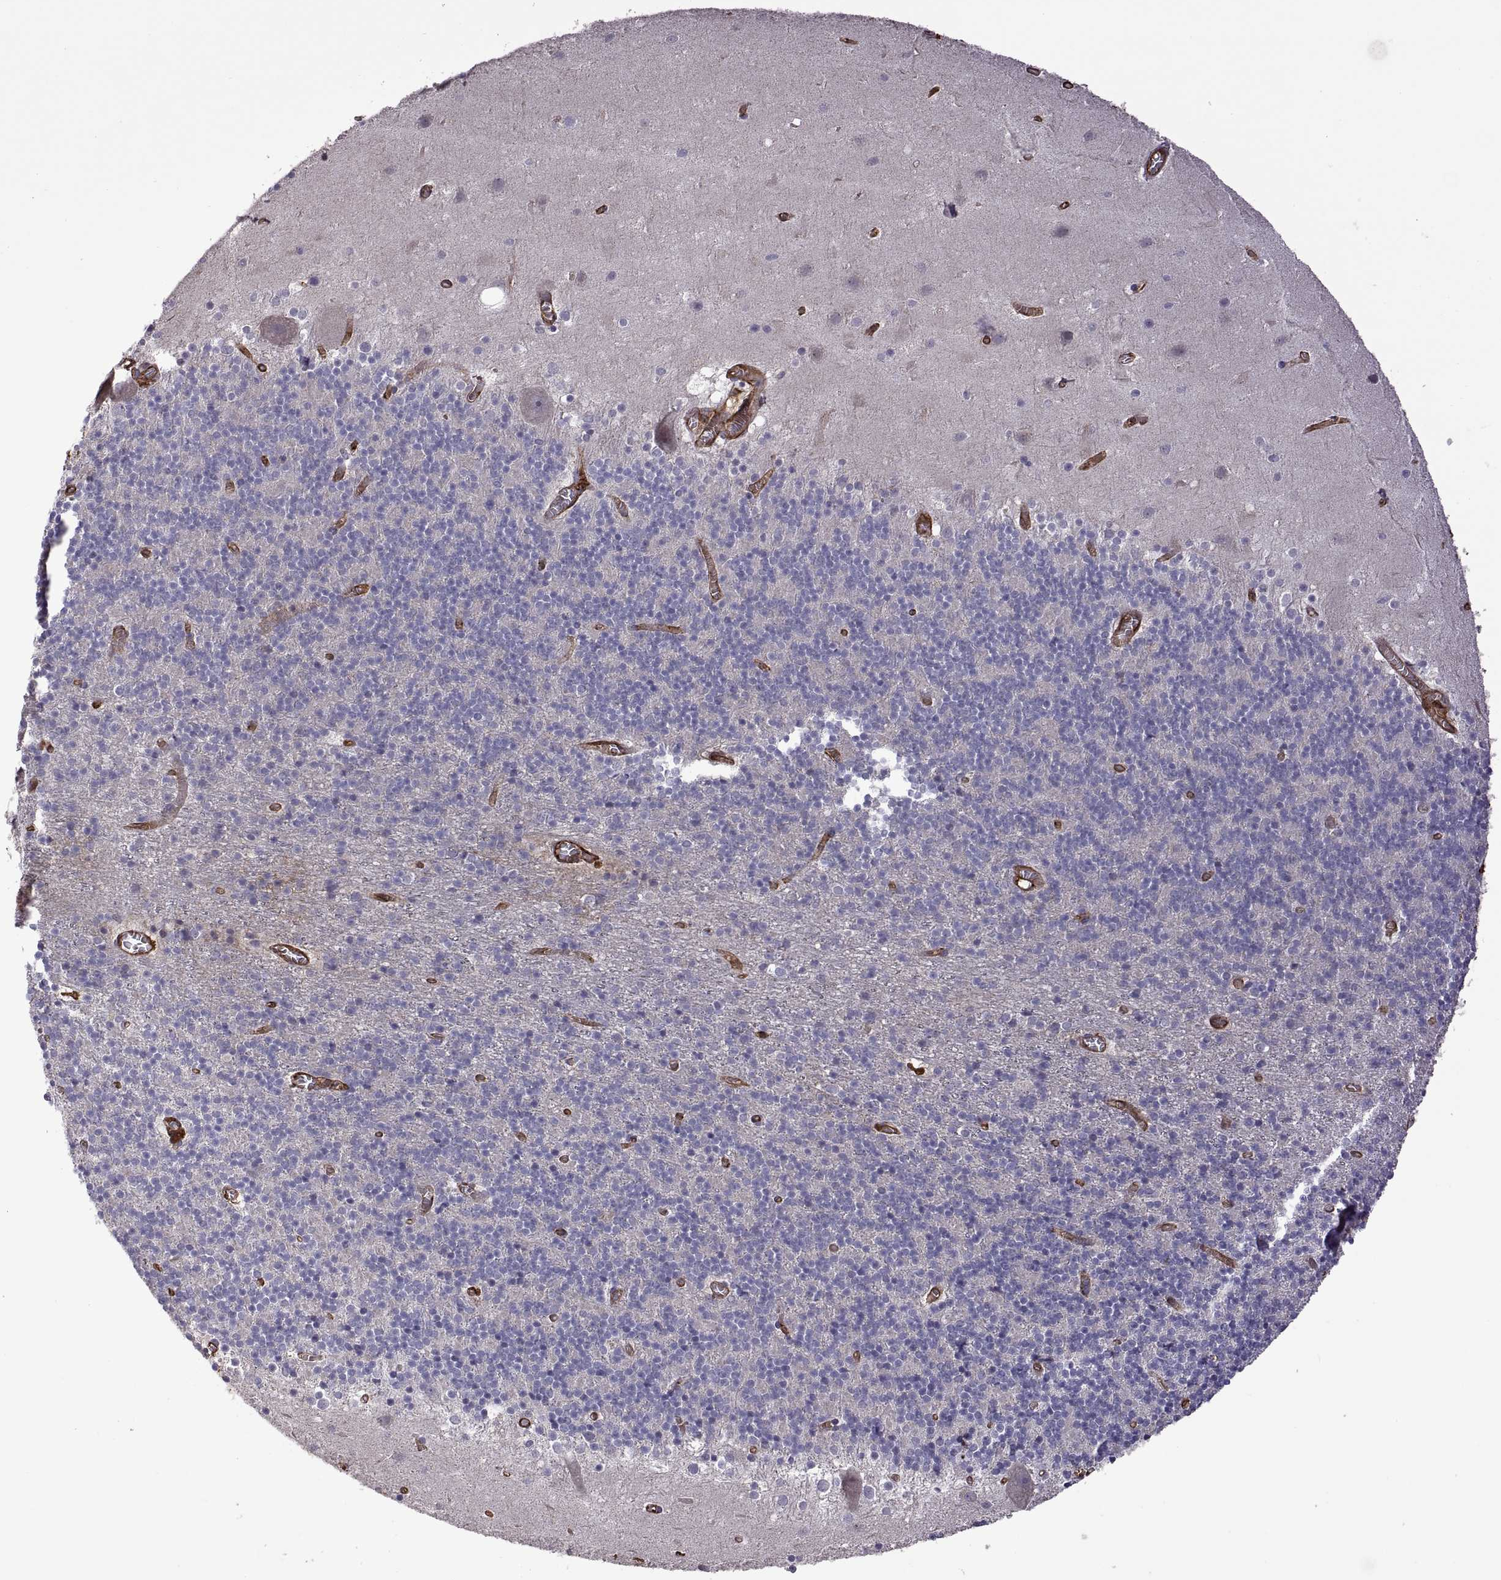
{"staining": {"intensity": "negative", "quantity": "none", "location": "none"}, "tissue": "cerebellum", "cell_type": "Cells in granular layer", "image_type": "normal", "snomed": [{"axis": "morphology", "description": "Normal tissue, NOS"}, {"axis": "topography", "description": "Cerebellum"}], "caption": "A high-resolution histopathology image shows immunohistochemistry (IHC) staining of normal cerebellum, which demonstrates no significant expression in cells in granular layer.", "gene": "S100A10", "patient": {"sex": "male", "age": 70}}